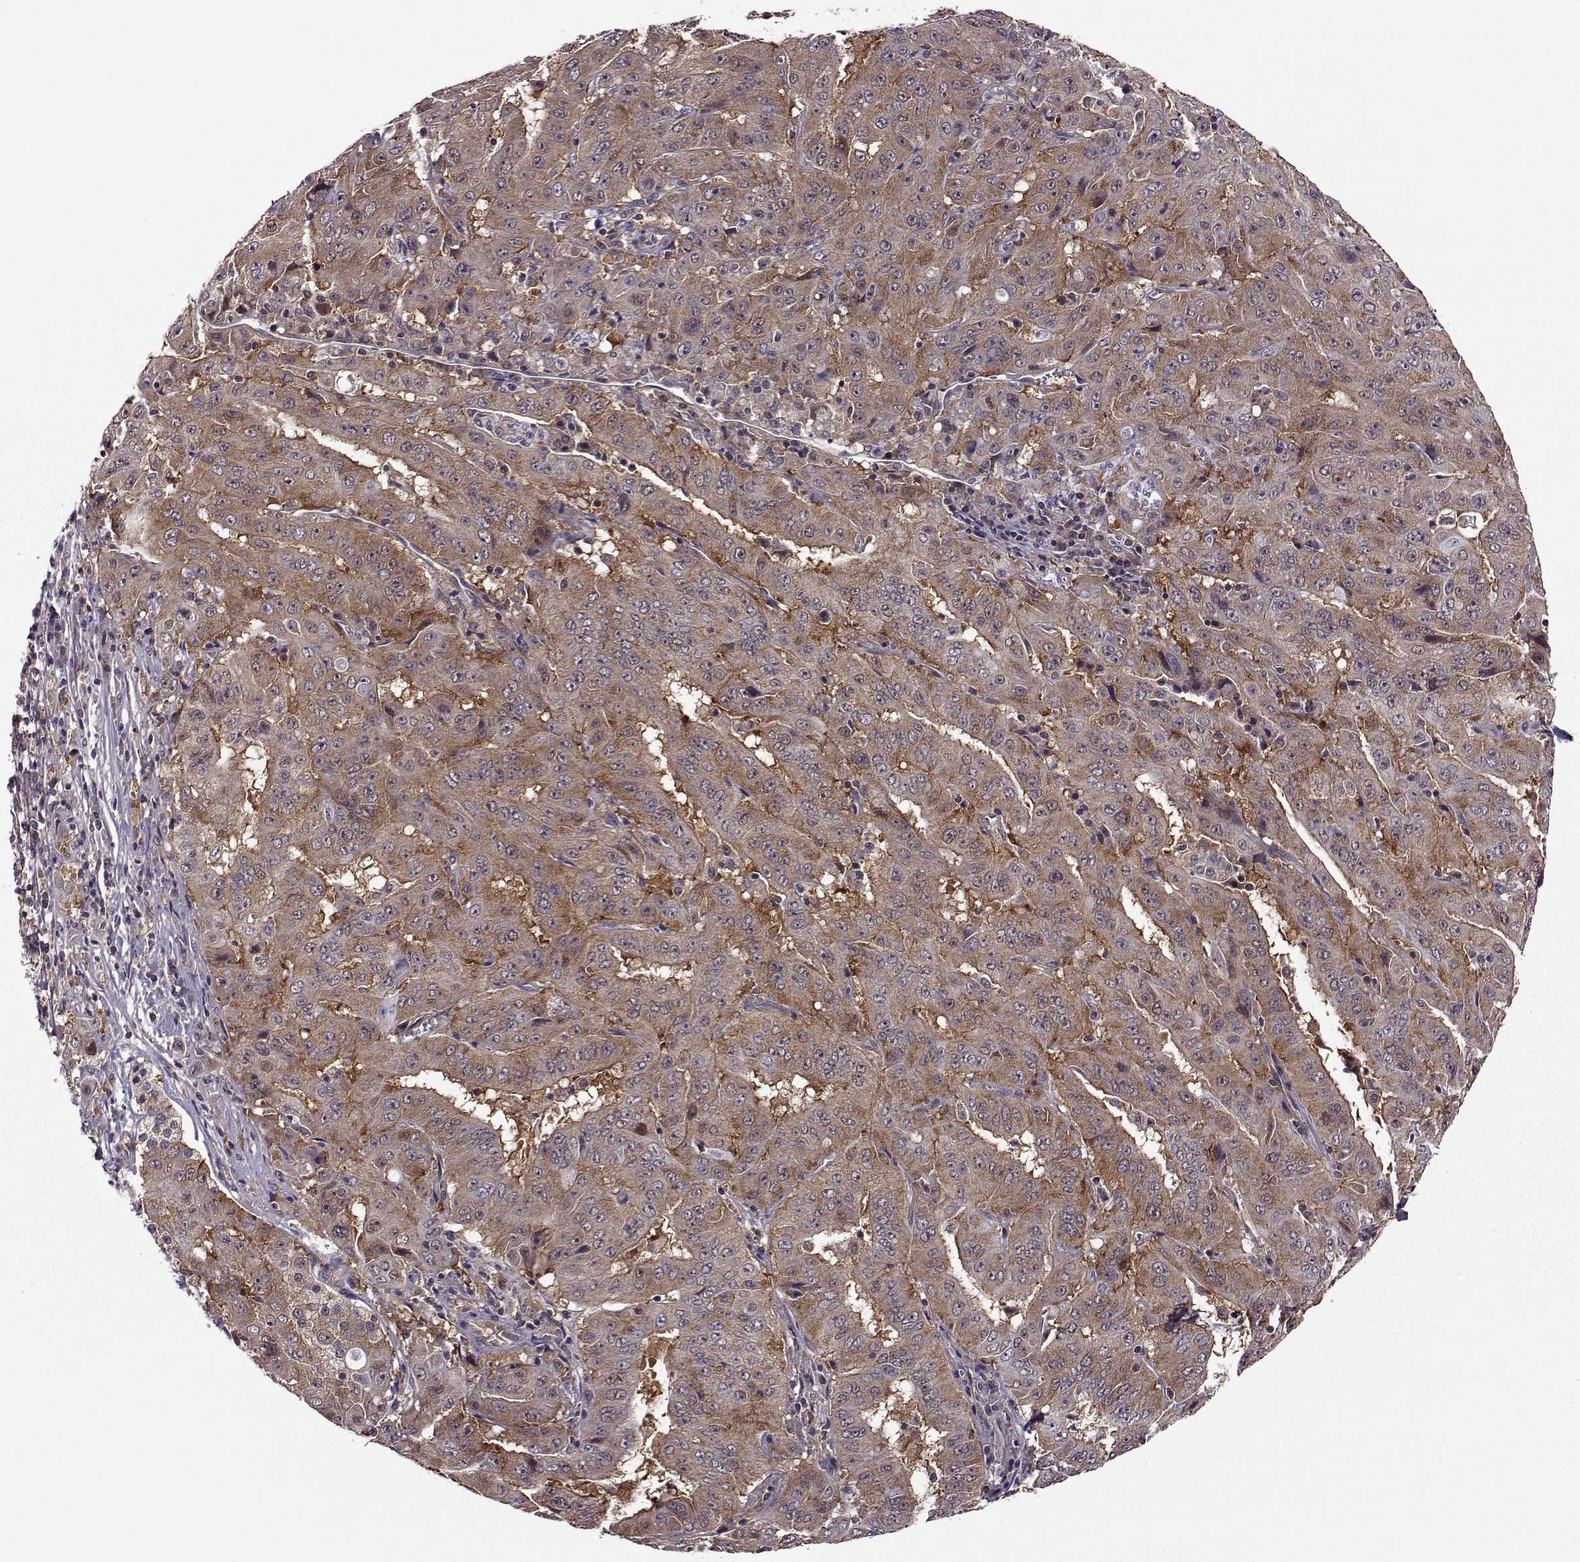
{"staining": {"intensity": "moderate", "quantity": ">75%", "location": "cytoplasmic/membranous"}, "tissue": "pancreatic cancer", "cell_type": "Tumor cells", "image_type": "cancer", "snomed": [{"axis": "morphology", "description": "Adenocarcinoma, NOS"}, {"axis": "topography", "description": "Pancreas"}], "caption": "The image reveals a brown stain indicating the presence of a protein in the cytoplasmic/membranous of tumor cells in adenocarcinoma (pancreatic). (DAB (3,3'-diaminobenzidine) = brown stain, brightfield microscopy at high magnification).", "gene": "URI1", "patient": {"sex": "male", "age": 63}}